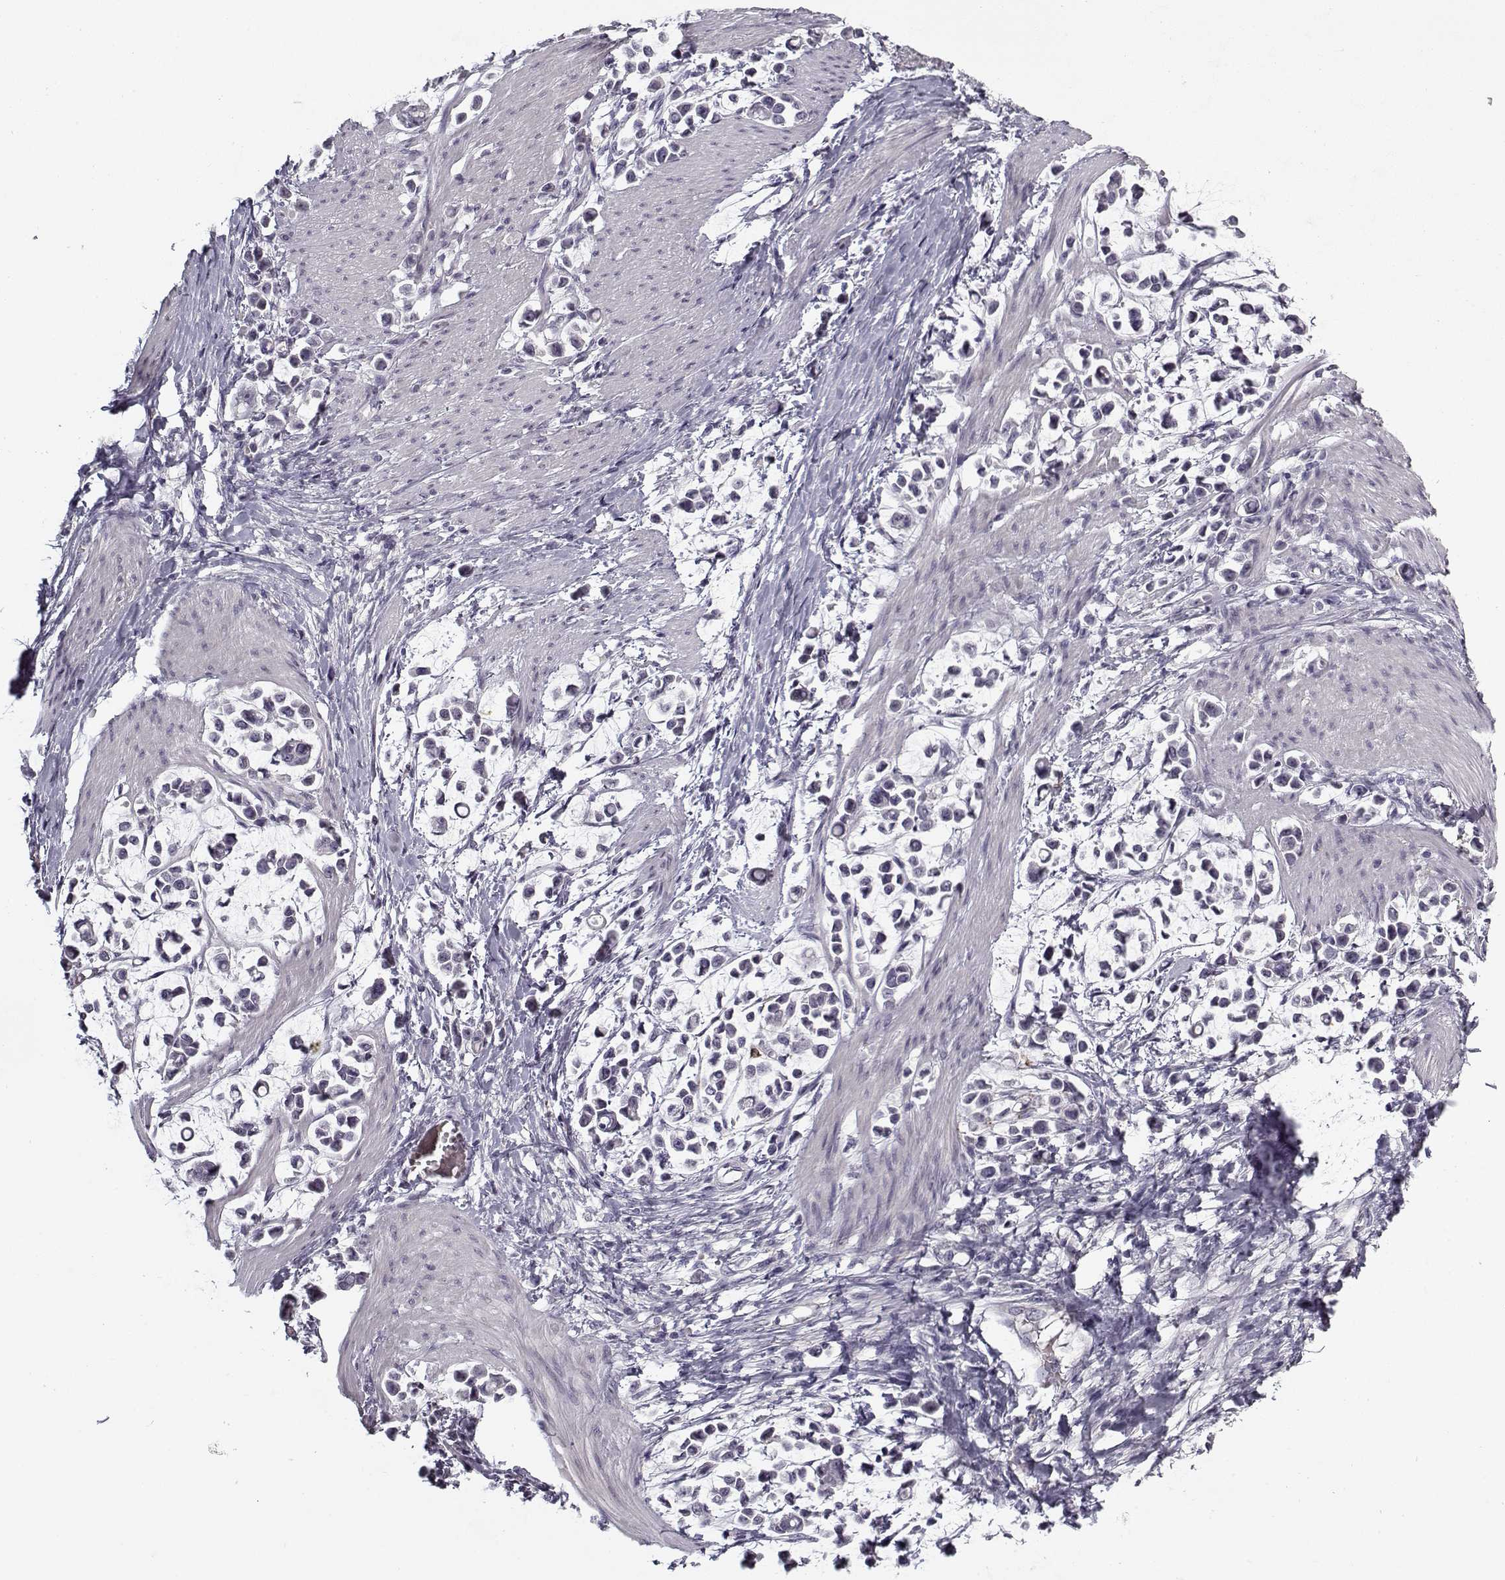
{"staining": {"intensity": "negative", "quantity": "none", "location": "none"}, "tissue": "stomach cancer", "cell_type": "Tumor cells", "image_type": "cancer", "snomed": [{"axis": "morphology", "description": "Adenocarcinoma, NOS"}, {"axis": "topography", "description": "Stomach"}], "caption": "DAB (3,3'-diaminobenzidine) immunohistochemical staining of stomach adenocarcinoma shows no significant positivity in tumor cells.", "gene": "SNCA", "patient": {"sex": "male", "age": 82}}